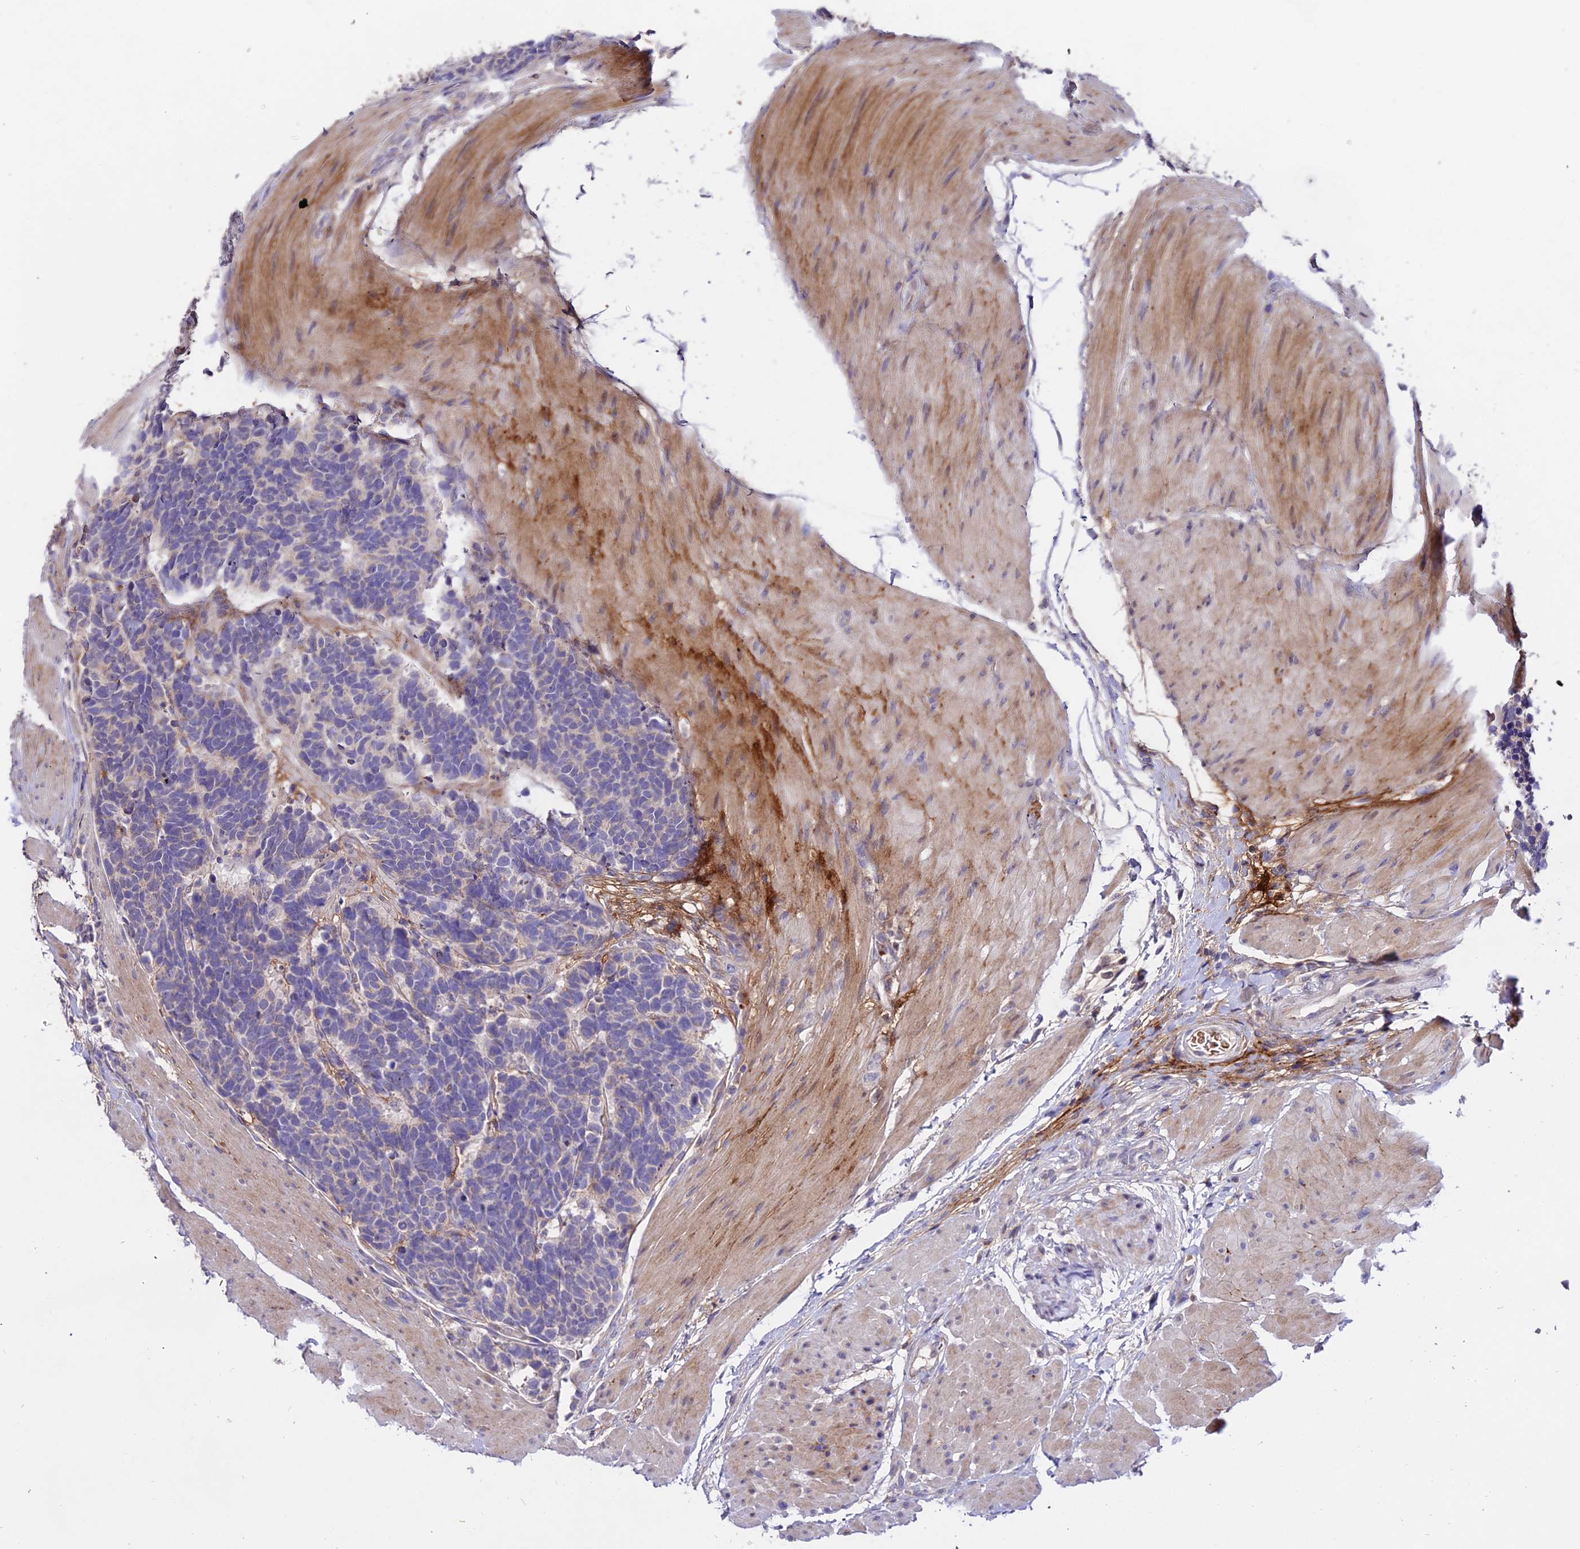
{"staining": {"intensity": "negative", "quantity": "none", "location": "none"}, "tissue": "carcinoid", "cell_type": "Tumor cells", "image_type": "cancer", "snomed": [{"axis": "morphology", "description": "Carcinoma, NOS"}, {"axis": "morphology", "description": "Carcinoid, malignant, NOS"}, {"axis": "topography", "description": "Urinary bladder"}], "caption": "Carcinoid stained for a protein using immunohistochemistry (IHC) shows no positivity tumor cells.", "gene": "WDR5B", "patient": {"sex": "male", "age": 57}}